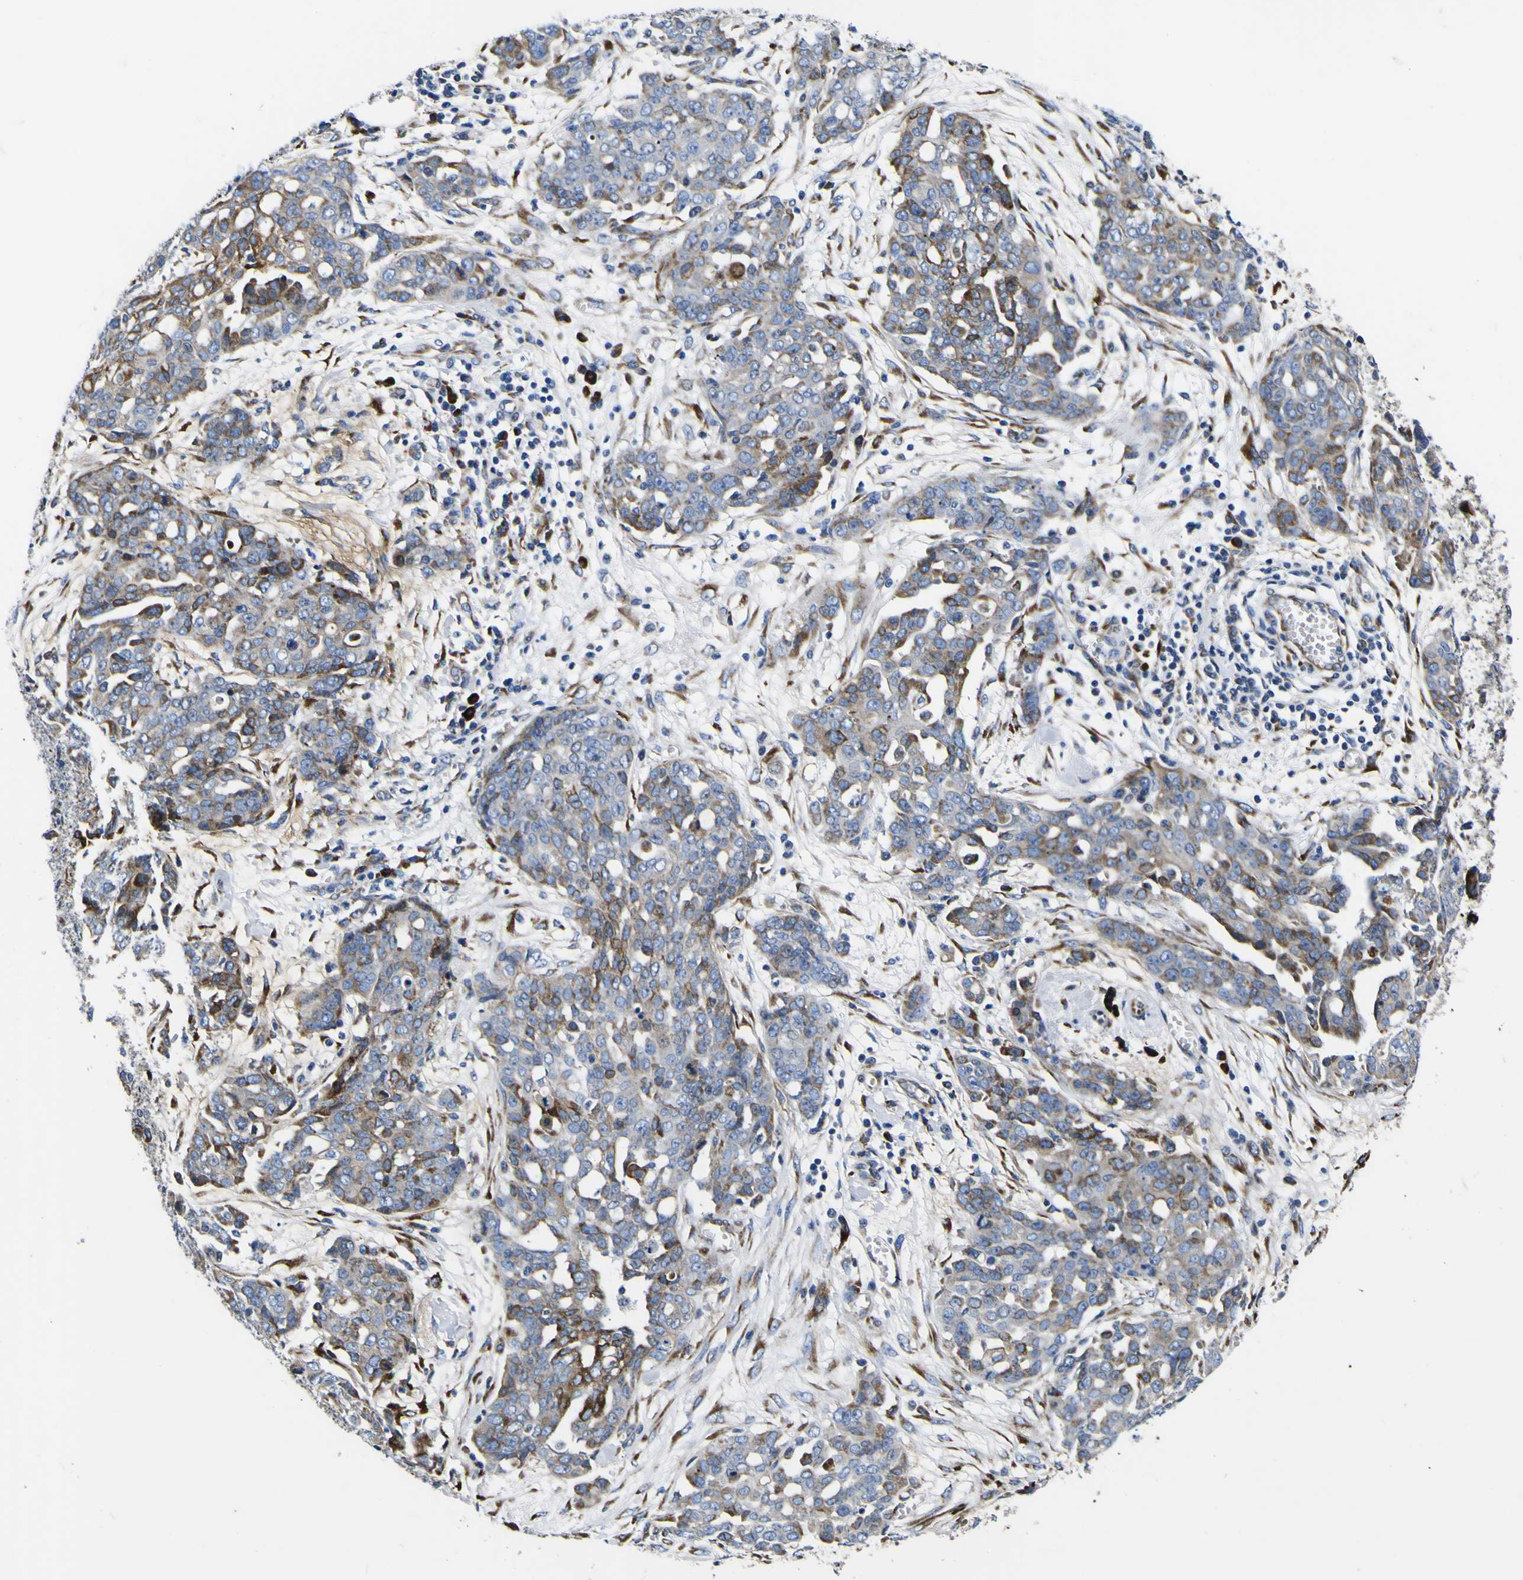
{"staining": {"intensity": "moderate", "quantity": "<25%", "location": "cytoplasmic/membranous"}, "tissue": "ovarian cancer", "cell_type": "Tumor cells", "image_type": "cancer", "snomed": [{"axis": "morphology", "description": "Cystadenocarcinoma, serous, NOS"}, {"axis": "topography", "description": "Soft tissue"}, {"axis": "topography", "description": "Ovary"}], "caption": "Human ovarian cancer (serous cystadenocarcinoma) stained with a brown dye demonstrates moderate cytoplasmic/membranous positive positivity in about <25% of tumor cells.", "gene": "SCD", "patient": {"sex": "female", "age": 57}}